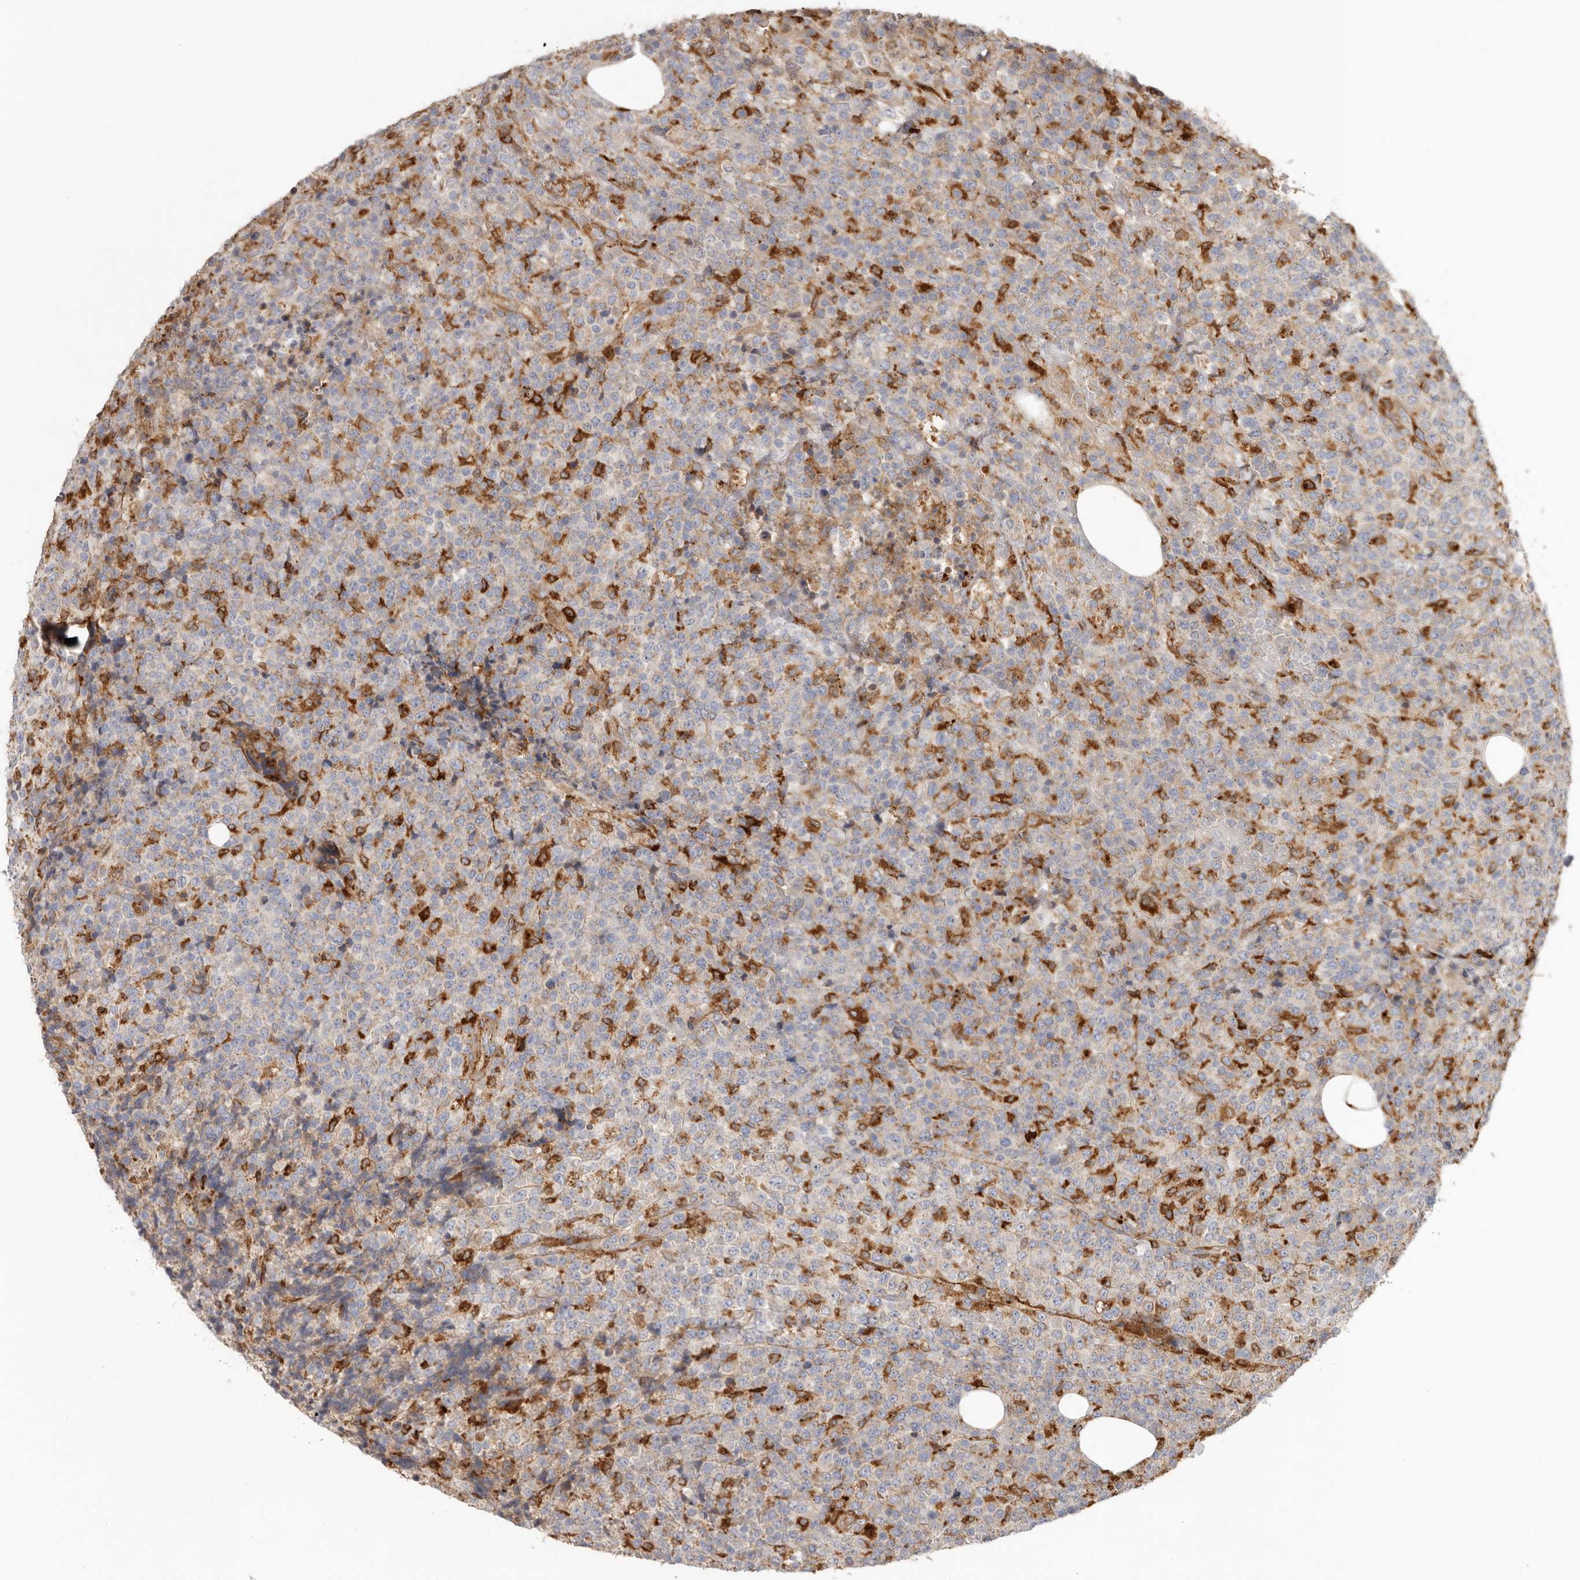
{"staining": {"intensity": "negative", "quantity": "none", "location": "none"}, "tissue": "lymphoma", "cell_type": "Tumor cells", "image_type": "cancer", "snomed": [{"axis": "morphology", "description": "Malignant lymphoma, non-Hodgkin's type, High grade"}, {"axis": "topography", "description": "Lymph node"}], "caption": "Protein analysis of malignant lymphoma, non-Hodgkin's type (high-grade) shows no significant positivity in tumor cells.", "gene": "GRN", "patient": {"sex": "male", "age": 13}}